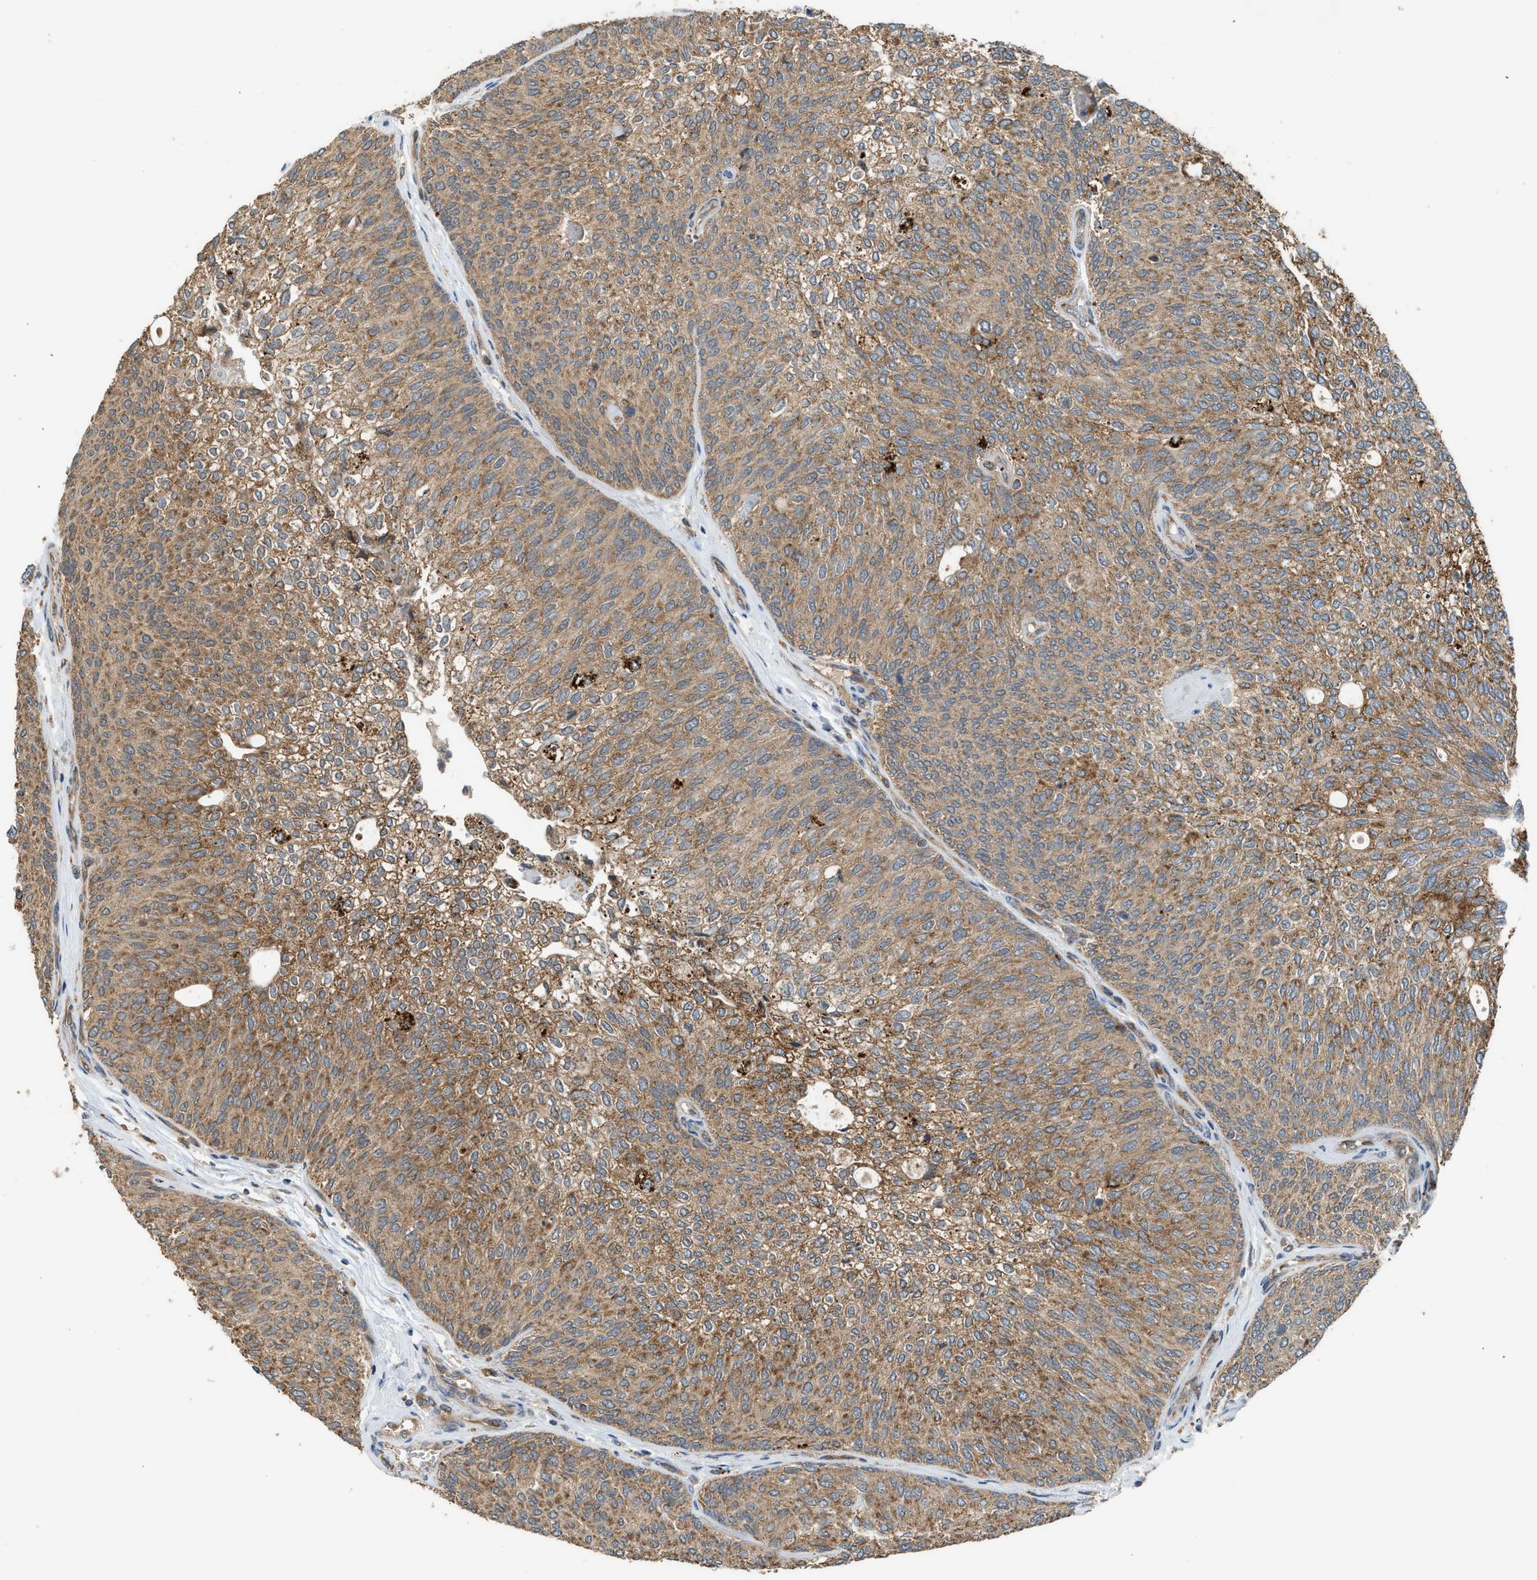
{"staining": {"intensity": "strong", "quantity": ">75%", "location": "cytoplasmic/membranous"}, "tissue": "urothelial cancer", "cell_type": "Tumor cells", "image_type": "cancer", "snomed": [{"axis": "morphology", "description": "Urothelial carcinoma, Low grade"}, {"axis": "topography", "description": "Urinary bladder"}], "caption": "This is a photomicrograph of immunohistochemistry (IHC) staining of urothelial carcinoma (low-grade), which shows strong expression in the cytoplasmic/membranous of tumor cells.", "gene": "STARD3", "patient": {"sex": "female", "age": 79}}